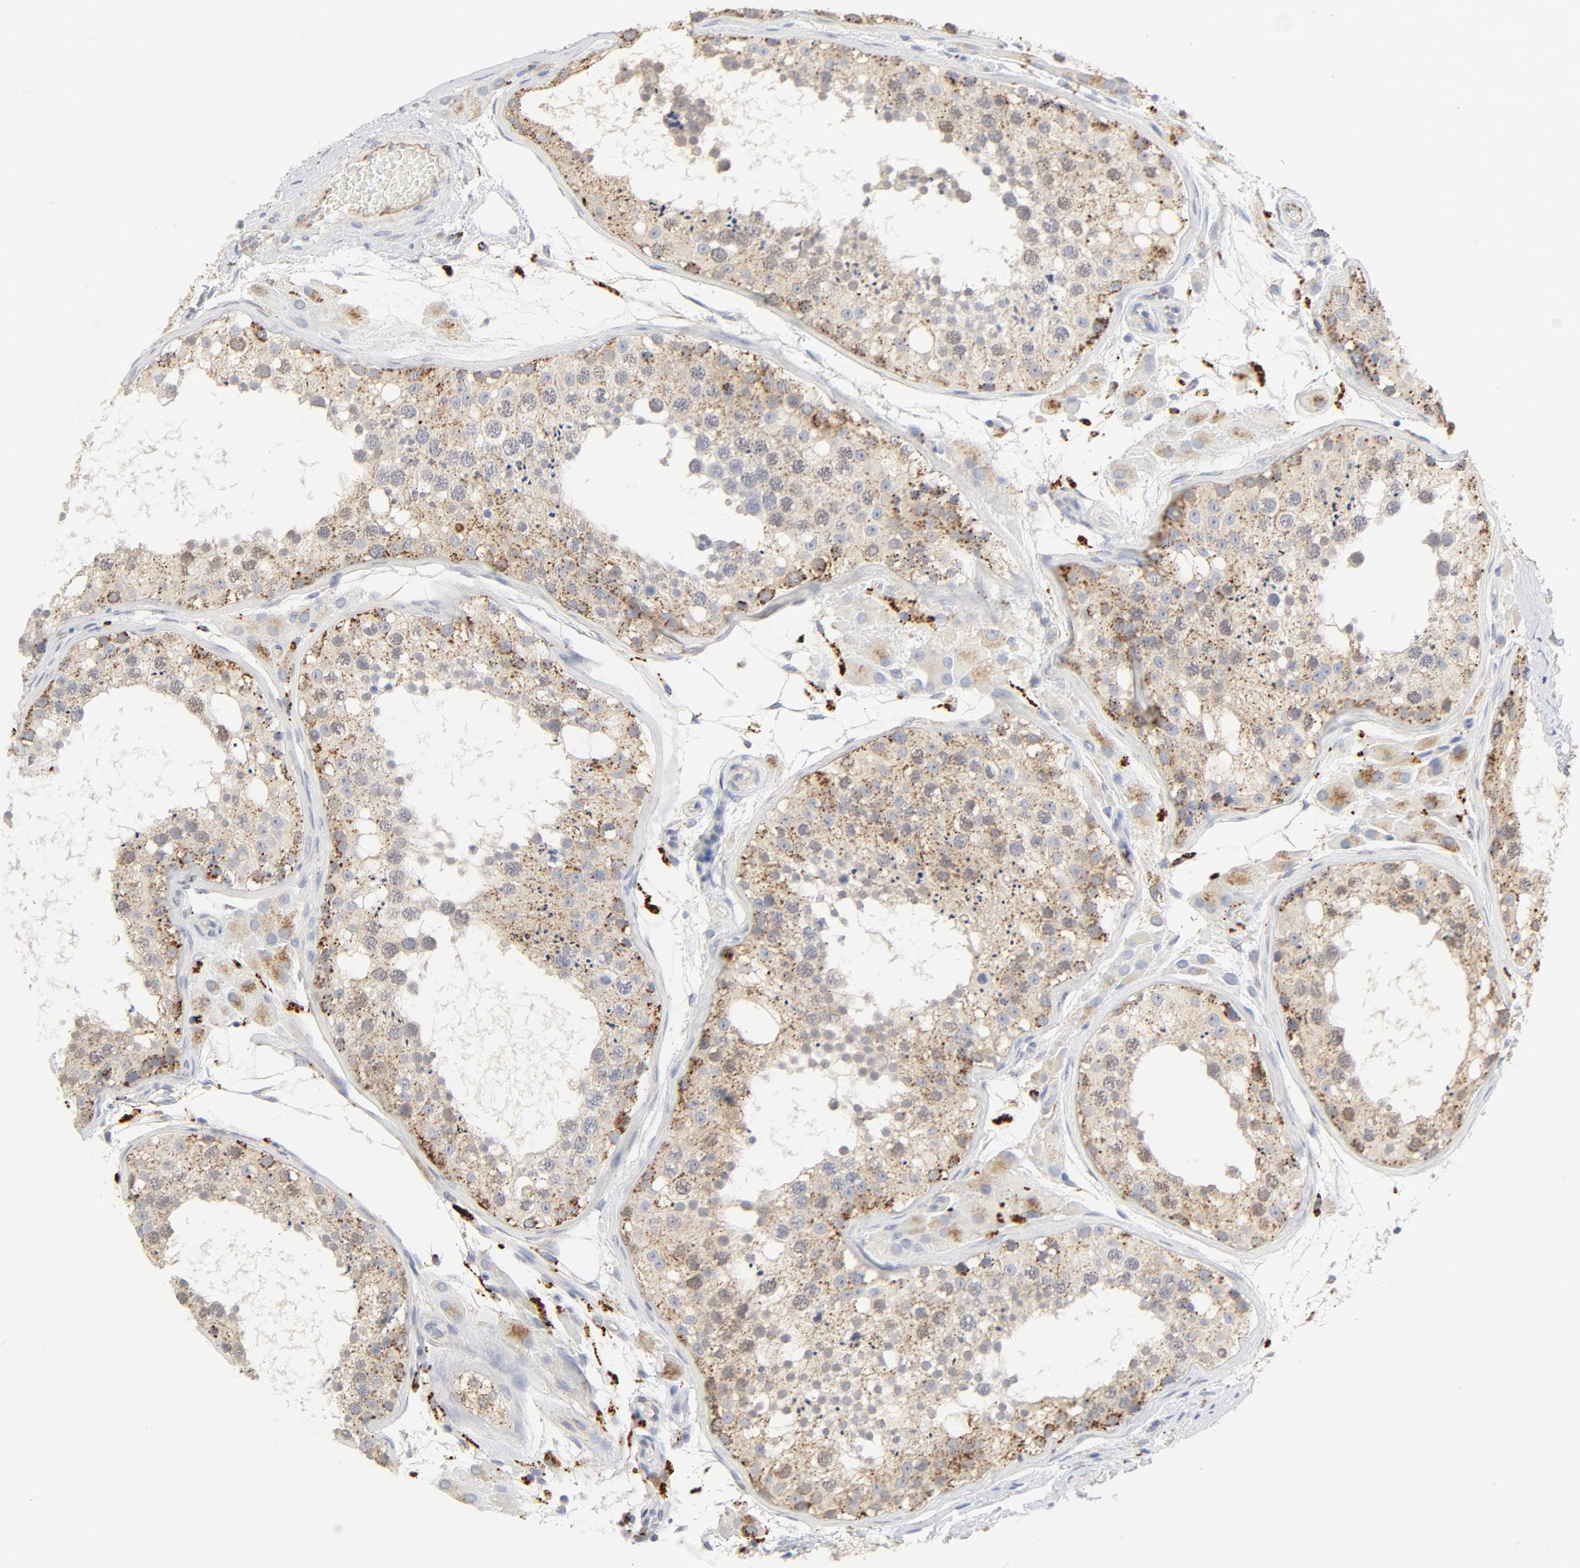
{"staining": {"intensity": "moderate", "quantity": "25%-75%", "location": "cytoplasmic/membranous"}, "tissue": "testis", "cell_type": "Cells in seminiferous ducts", "image_type": "normal", "snomed": [{"axis": "morphology", "description": "Normal tissue, NOS"}, {"axis": "topography", "description": "Testis"}], "caption": "Protein expression analysis of benign testis demonstrates moderate cytoplasmic/membranous staining in approximately 25%-75% of cells in seminiferous ducts. The staining is performed using DAB (3,3'-diaminobenzidine) brown chromogen to label protein expression. The nuclei are counter-stained blue using hematoxylin.", "gene": "MAGEB17", "patient": {"sex": "male", "age": 26}}